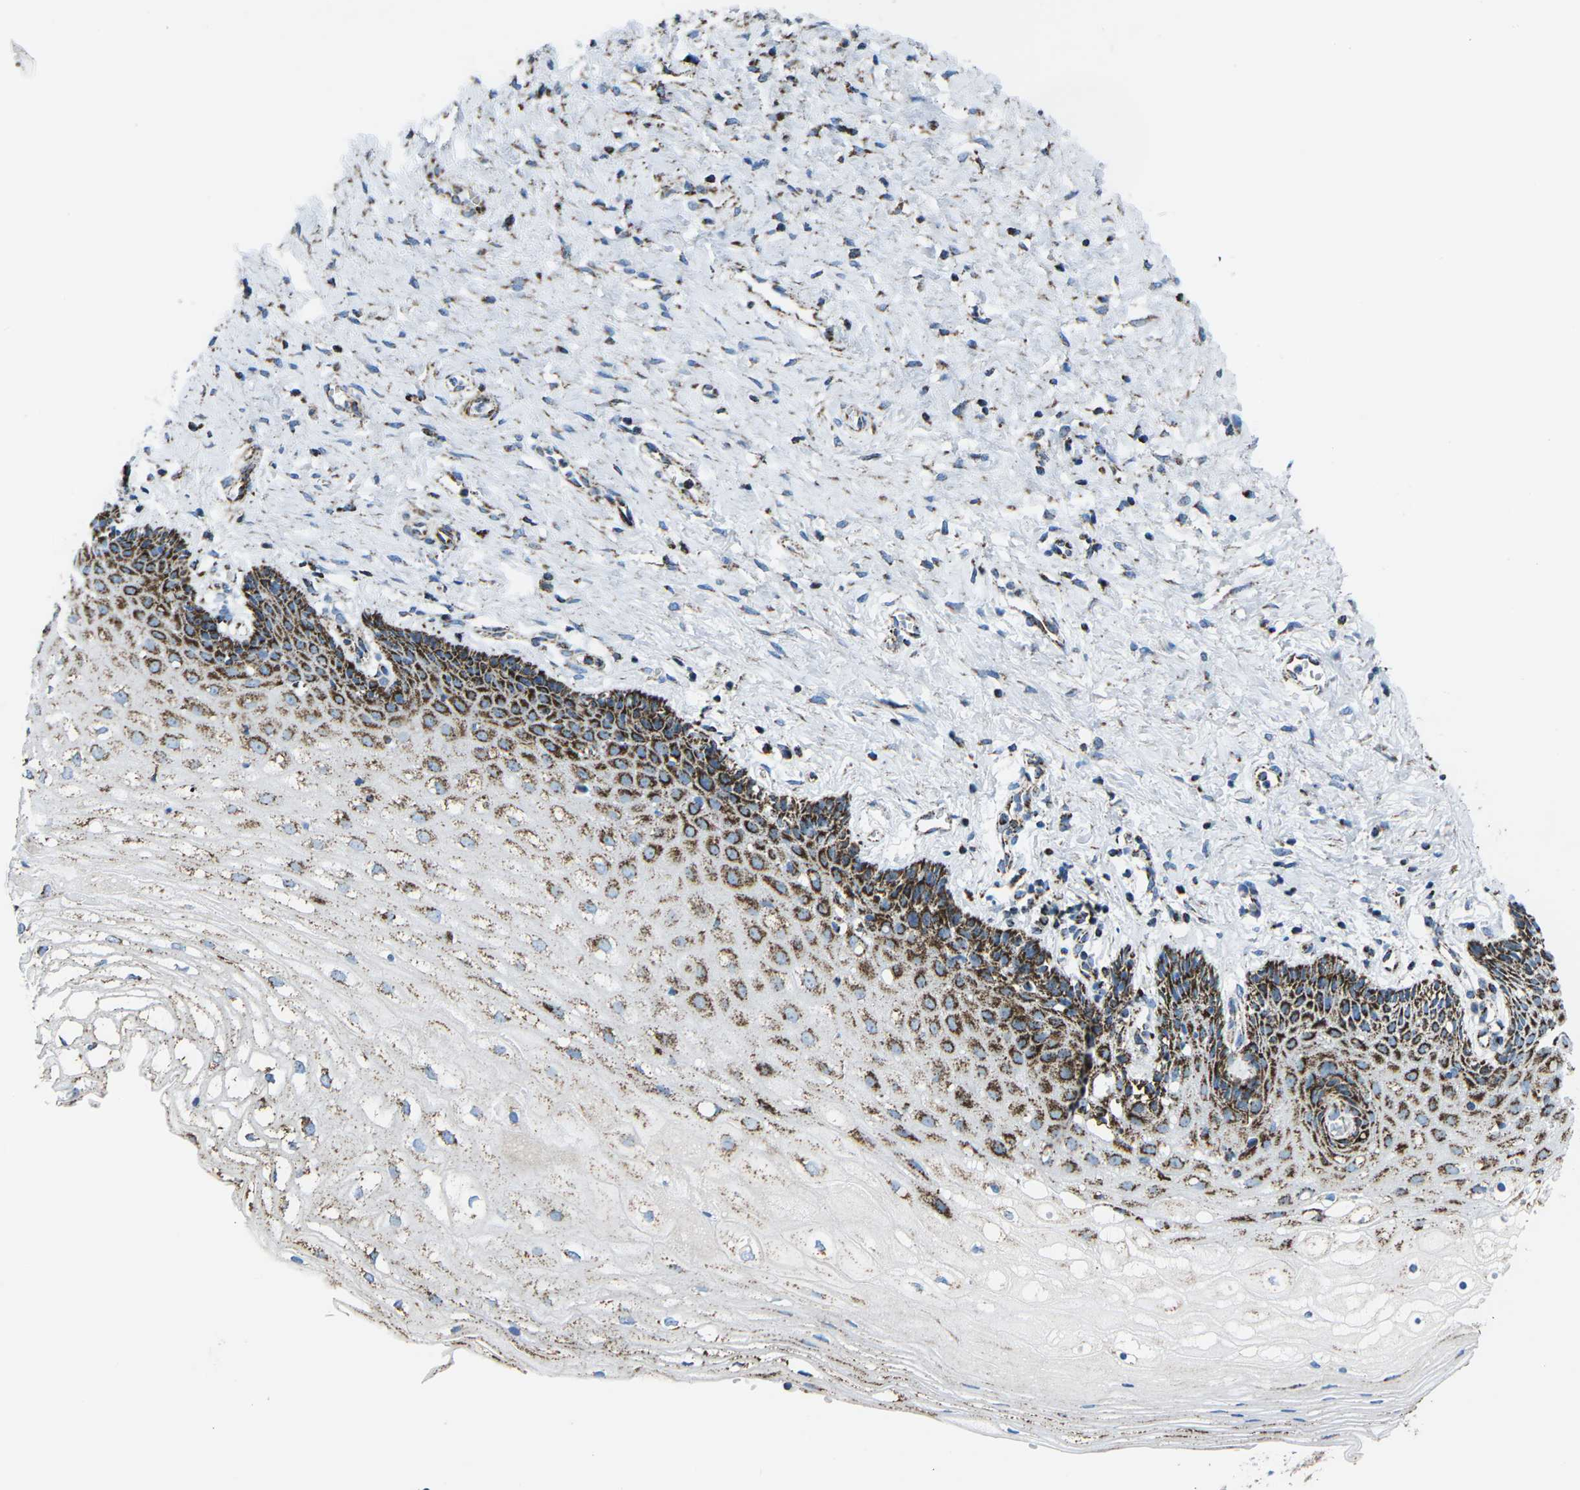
{"staining": {"intensity": "strong", "quantity": "25%-75%", "location": "cytoplasmic/membranous"}, "tissue": "cervical cancer", "cell_type": "Tumor cells", "image_type": "cancer", "snomed": [{"axis": "morphology", "description": "Squamous cell carcinoma, NOS"}, {"axis": "topography", "description": "Cervix"}], "caption": "Brown immunohistochemical staining in cervical cancer reveals strong cytoplasmic/membranous staining in about 25%-75% of tumor cells.", "gene": "MT-CO2", "patient": {"sex": "female", "age": 32}}